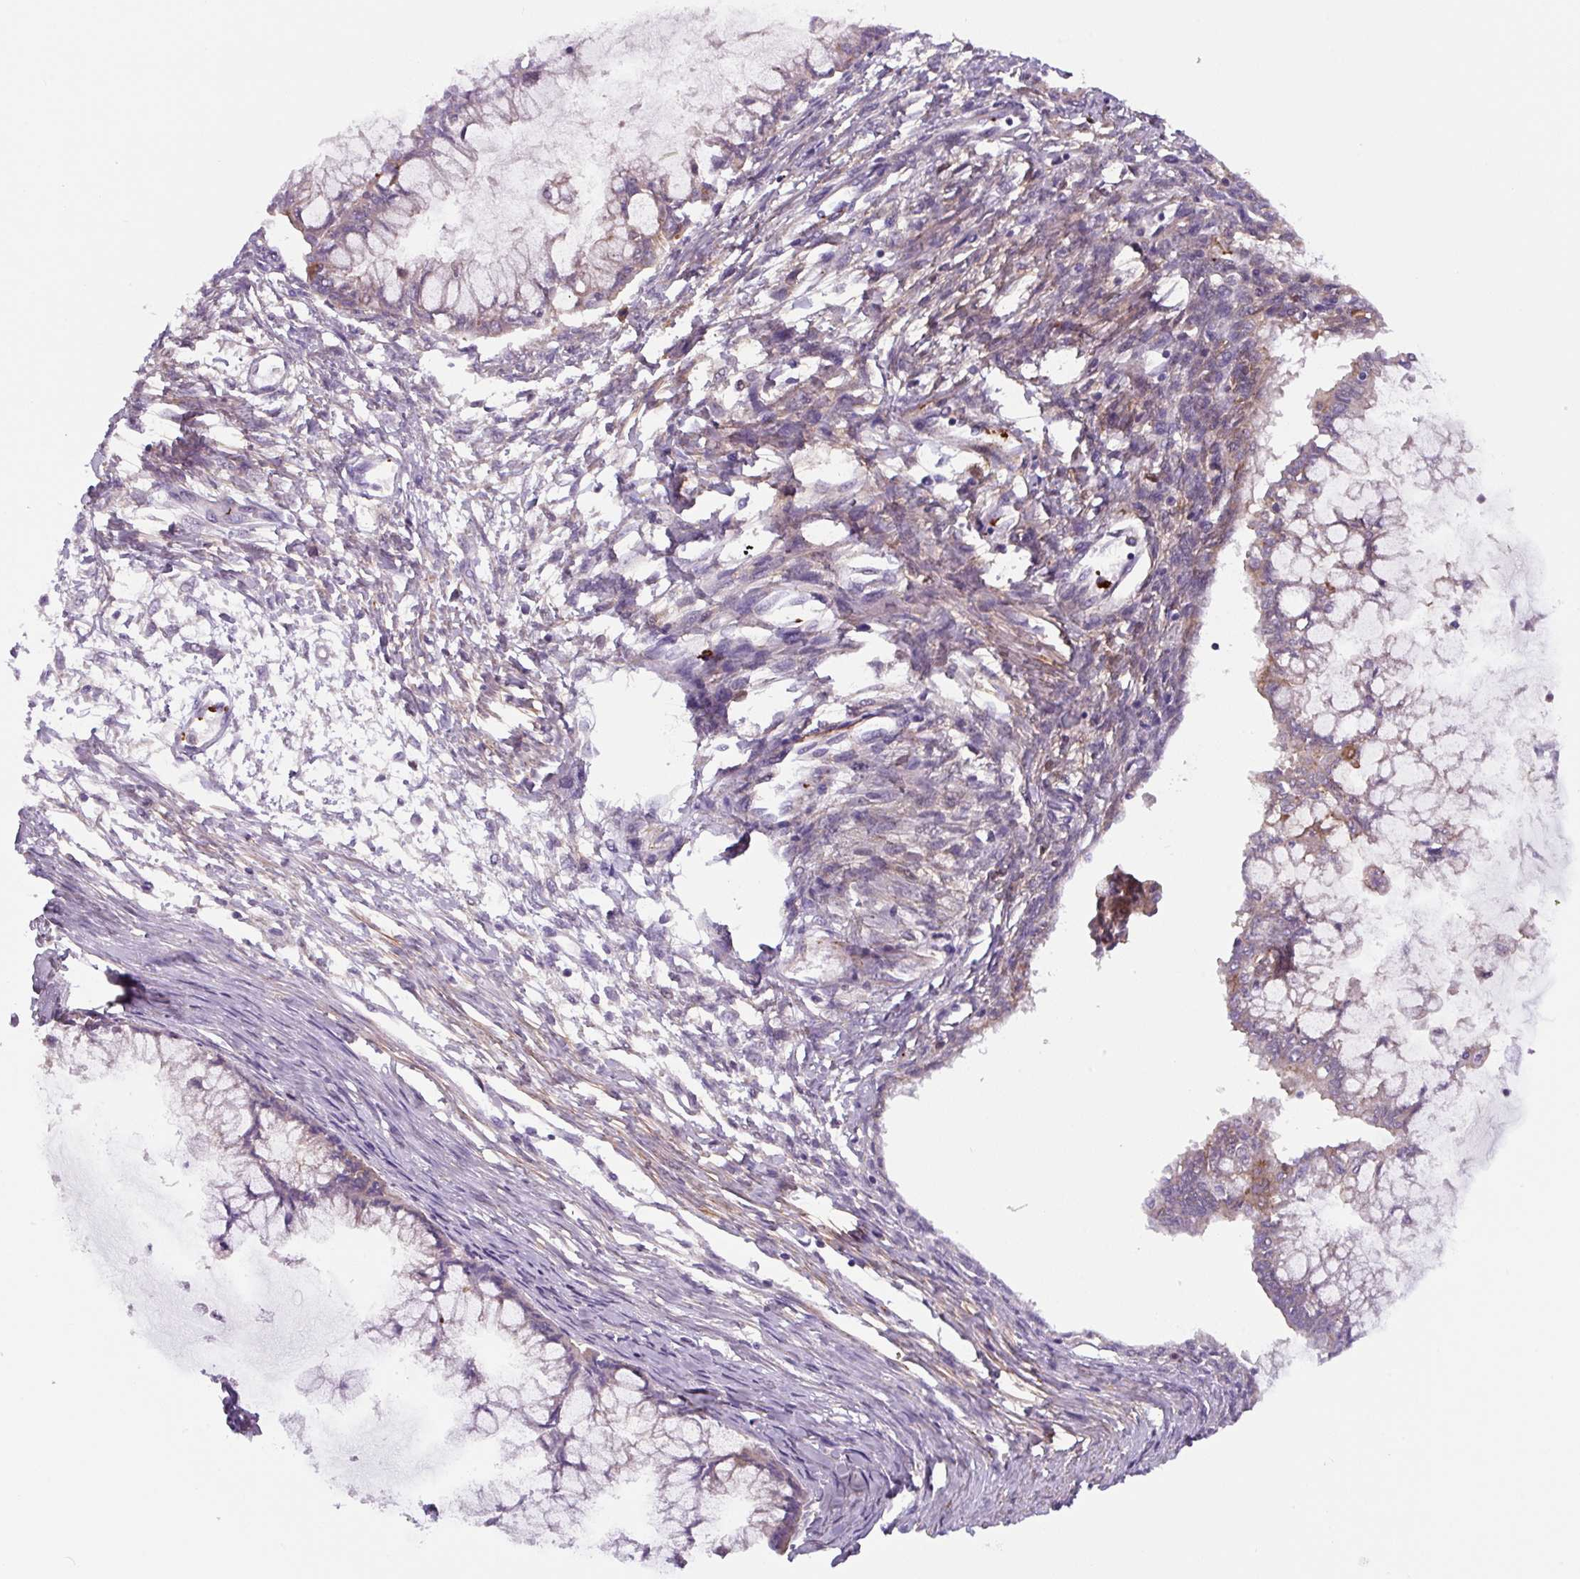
{"staining": {"intensity": "weak", "quantity": "<25%", "location": "cytoplasmic/membranous"}, "tissue": "ovarian cancer", "cell_type": "Tumor cells", "image_type": "cancer", "snomed": [{"axis": "morphology", "description": "Cystadenocarcinoma, mucinous, NOS"}, {"axis": "topography", "description": "Ovary"}], "caption": "Tumor cells are negative for protein expression in human ovarian mucinous cystadenocarcinoma.", "gene": "DHFR2", "patient": {"sex": "female", "age": 34}}